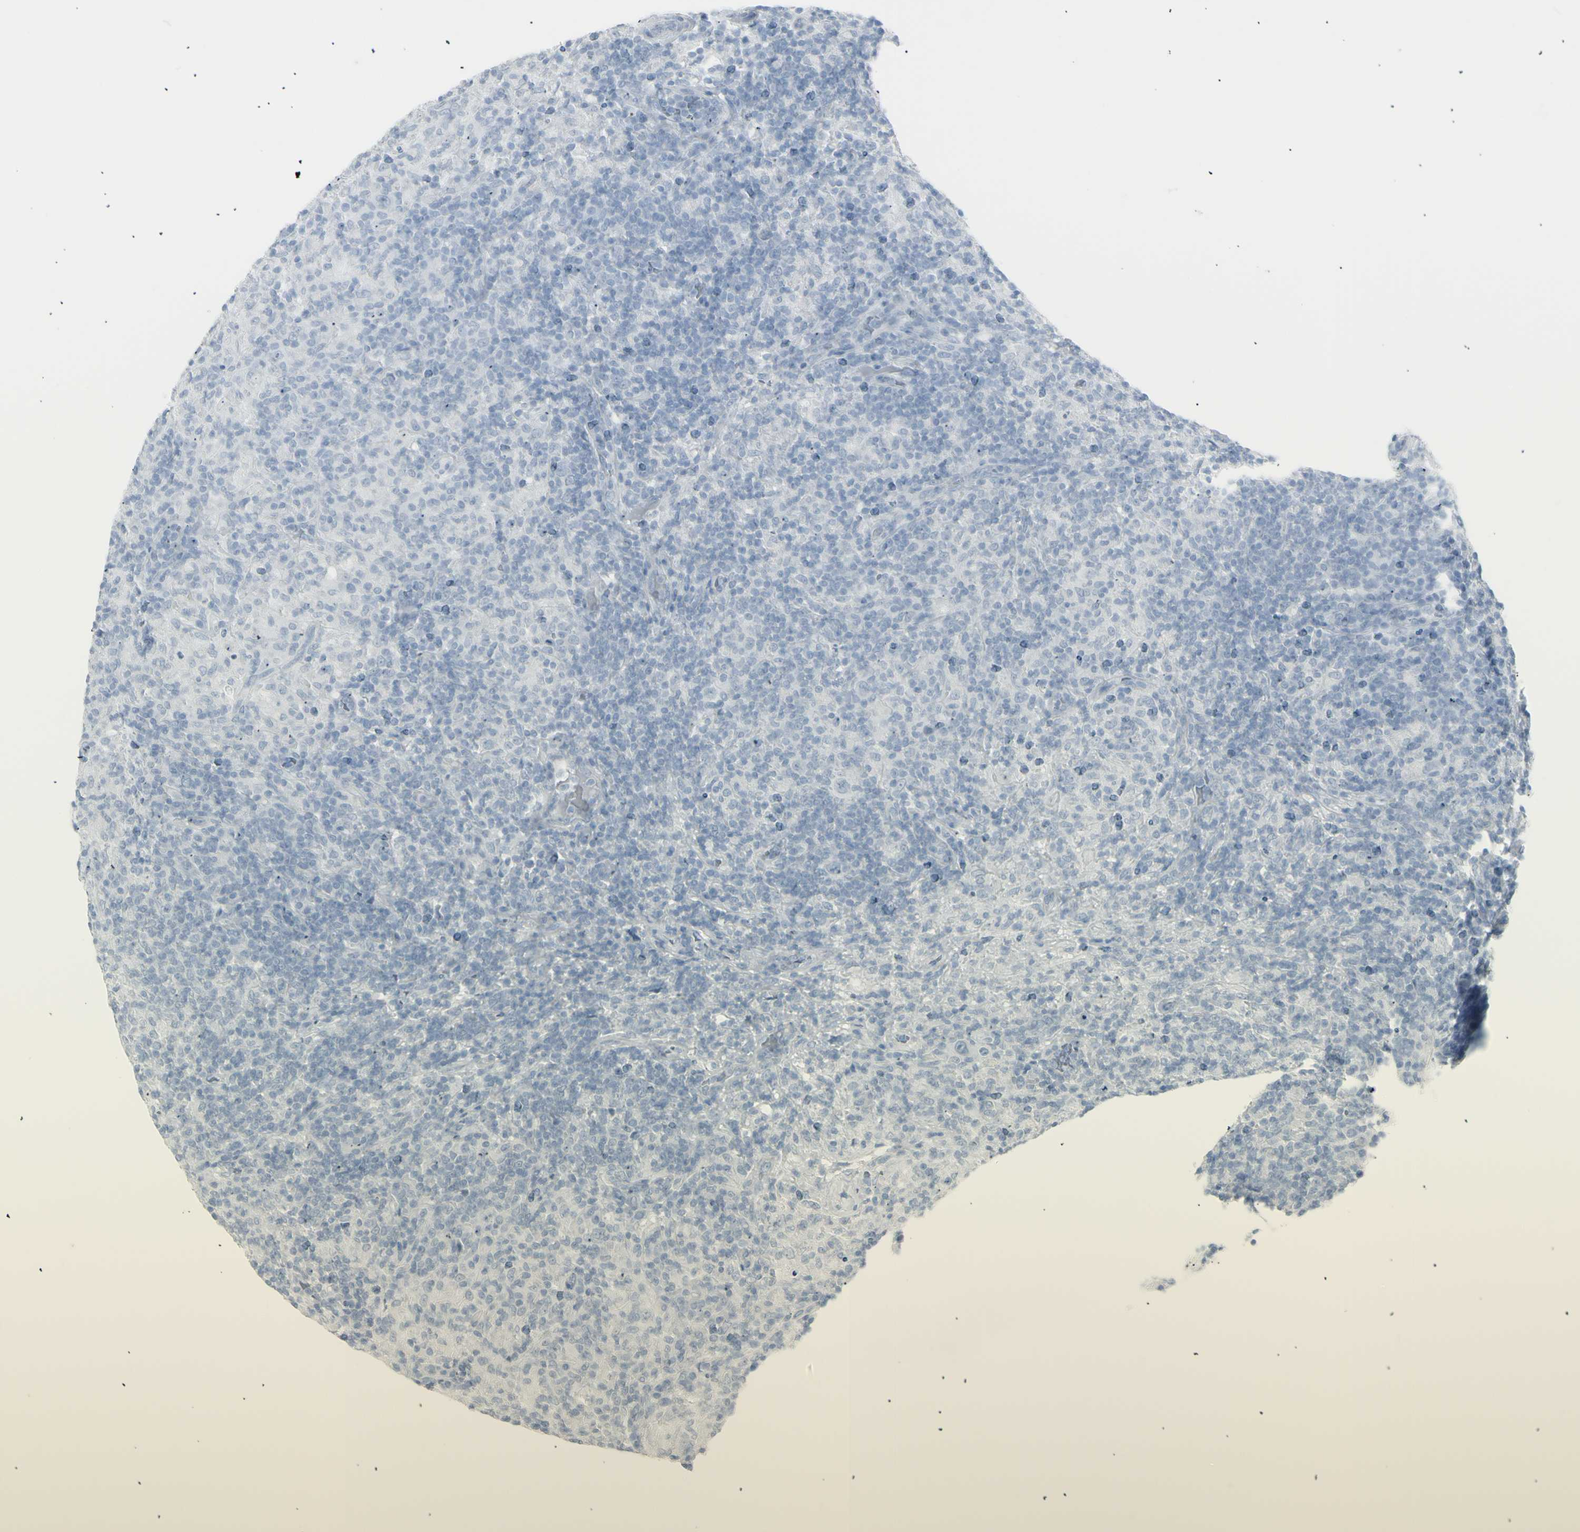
{"staining": {"intensity": "negative", "quantity": "none", "location": "none"}, "tissue": "lymphoma", "cell_type": "Tumor cells", "image_type": "cancer", "snomed": [{"axis": "morphology", "description": "Hodgkin's disease, NOS"}, {"axis": "topography", "description": "Lymph node"}], "caption": "DAB (3,3'-diaminobenzidine) immunohistochemical staining of lymphoma exhibits no significant staining in tumor cells. Nuclei are stained in blue.", "gene": "YBX2", "patient": {"sex": "male", "age": 70}}